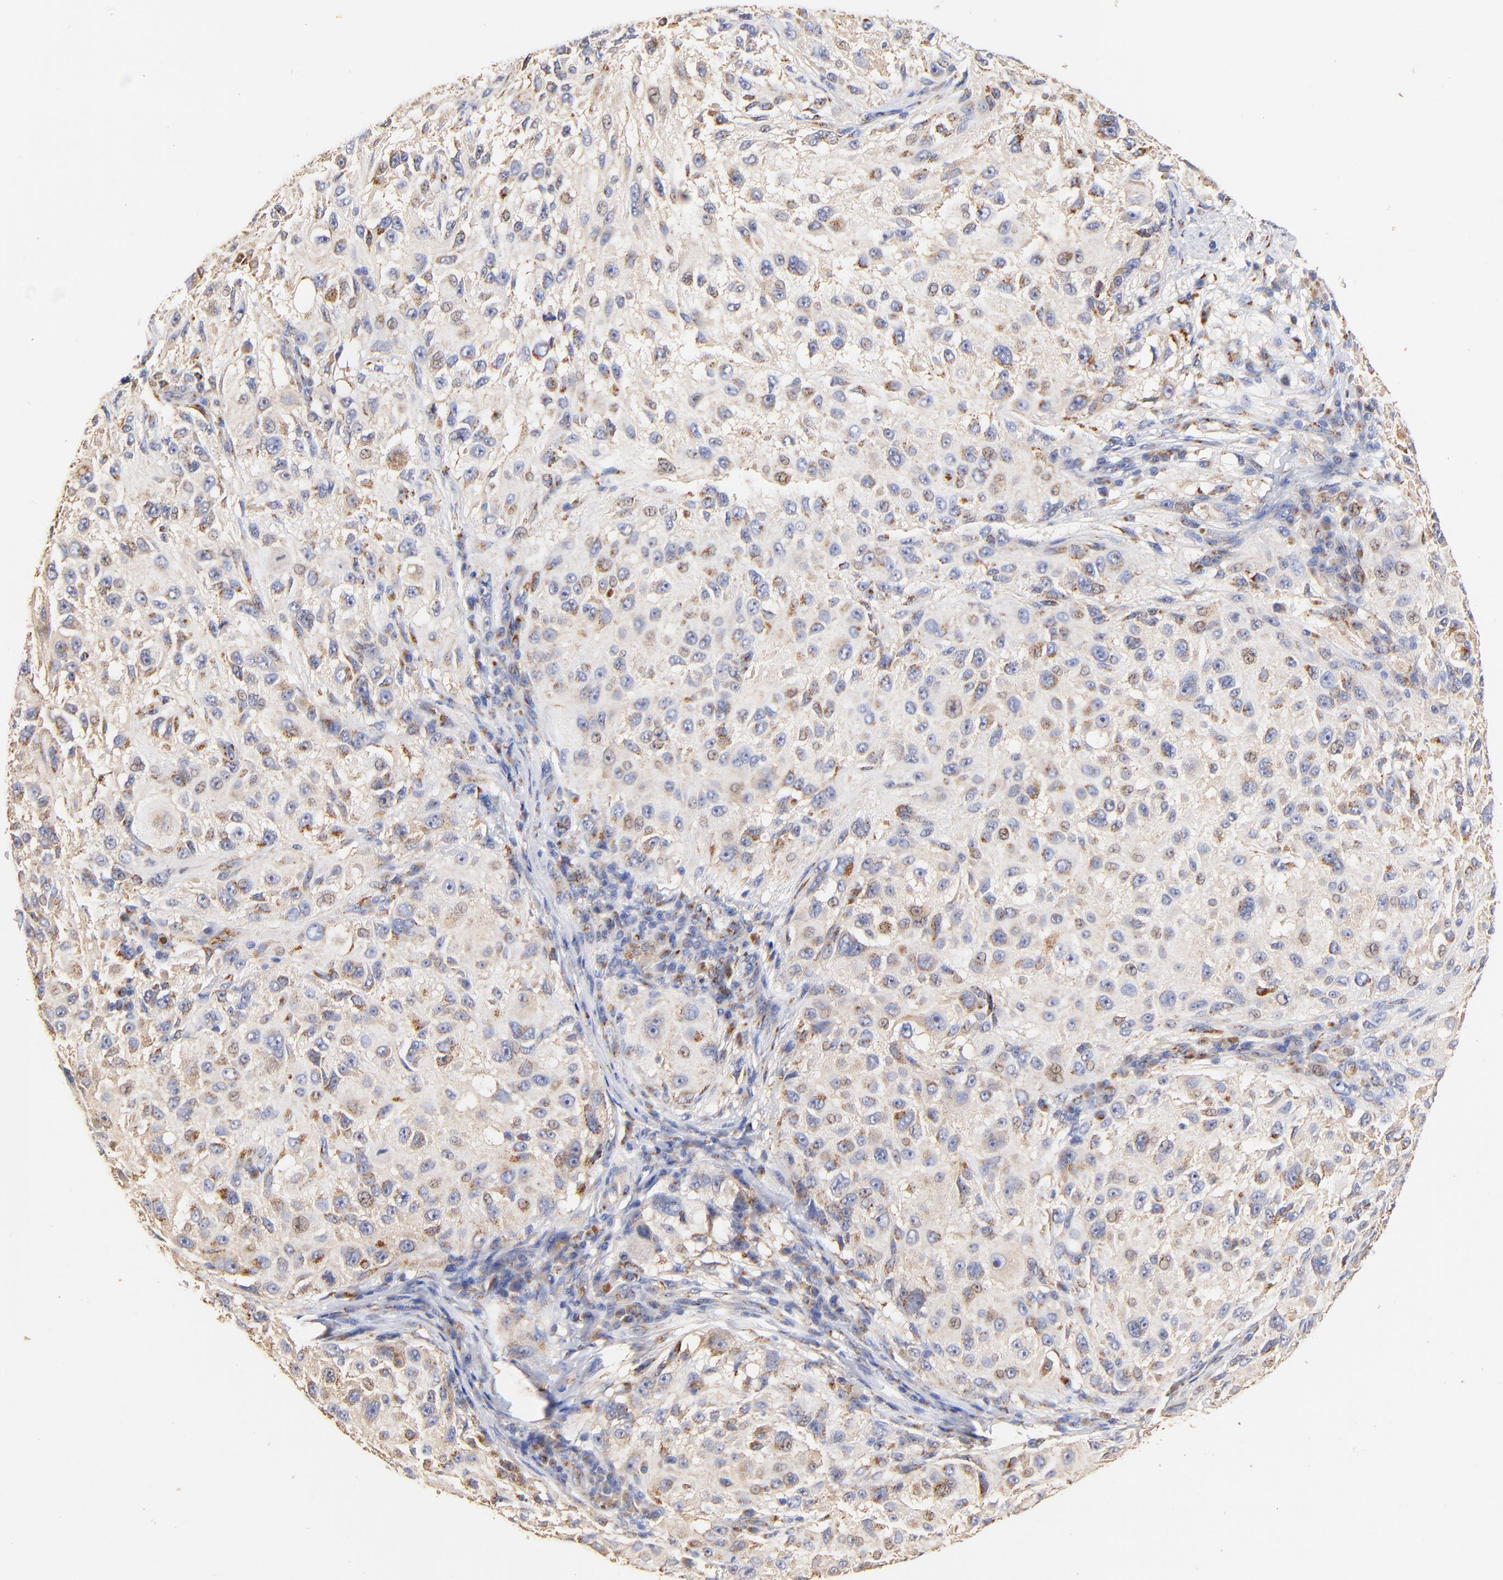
{"staining": {"intensity": "weak", "quantity": ">75%", "location": "cytoplasmic/membranous"}, "tissue": "melanoma", "cell_type": "Tumor cells", "image_type": "cancer", "snomed": [{"axis": "morphology", "description": "Necrosis, NOS"}, {"axis": "morphology", "description": "Malignant melanoma, NOS"}, {"axis": "topography", "description": "Skin"}], "caption": "An image showing weak cytoplasmic/membranous positivity in about >75% of tumor cells in malignant melanoma, as visualized by brown immunohistochemical staining.", "gene": "FMNL3", "patient": {"sex": "female", "age": 87}}